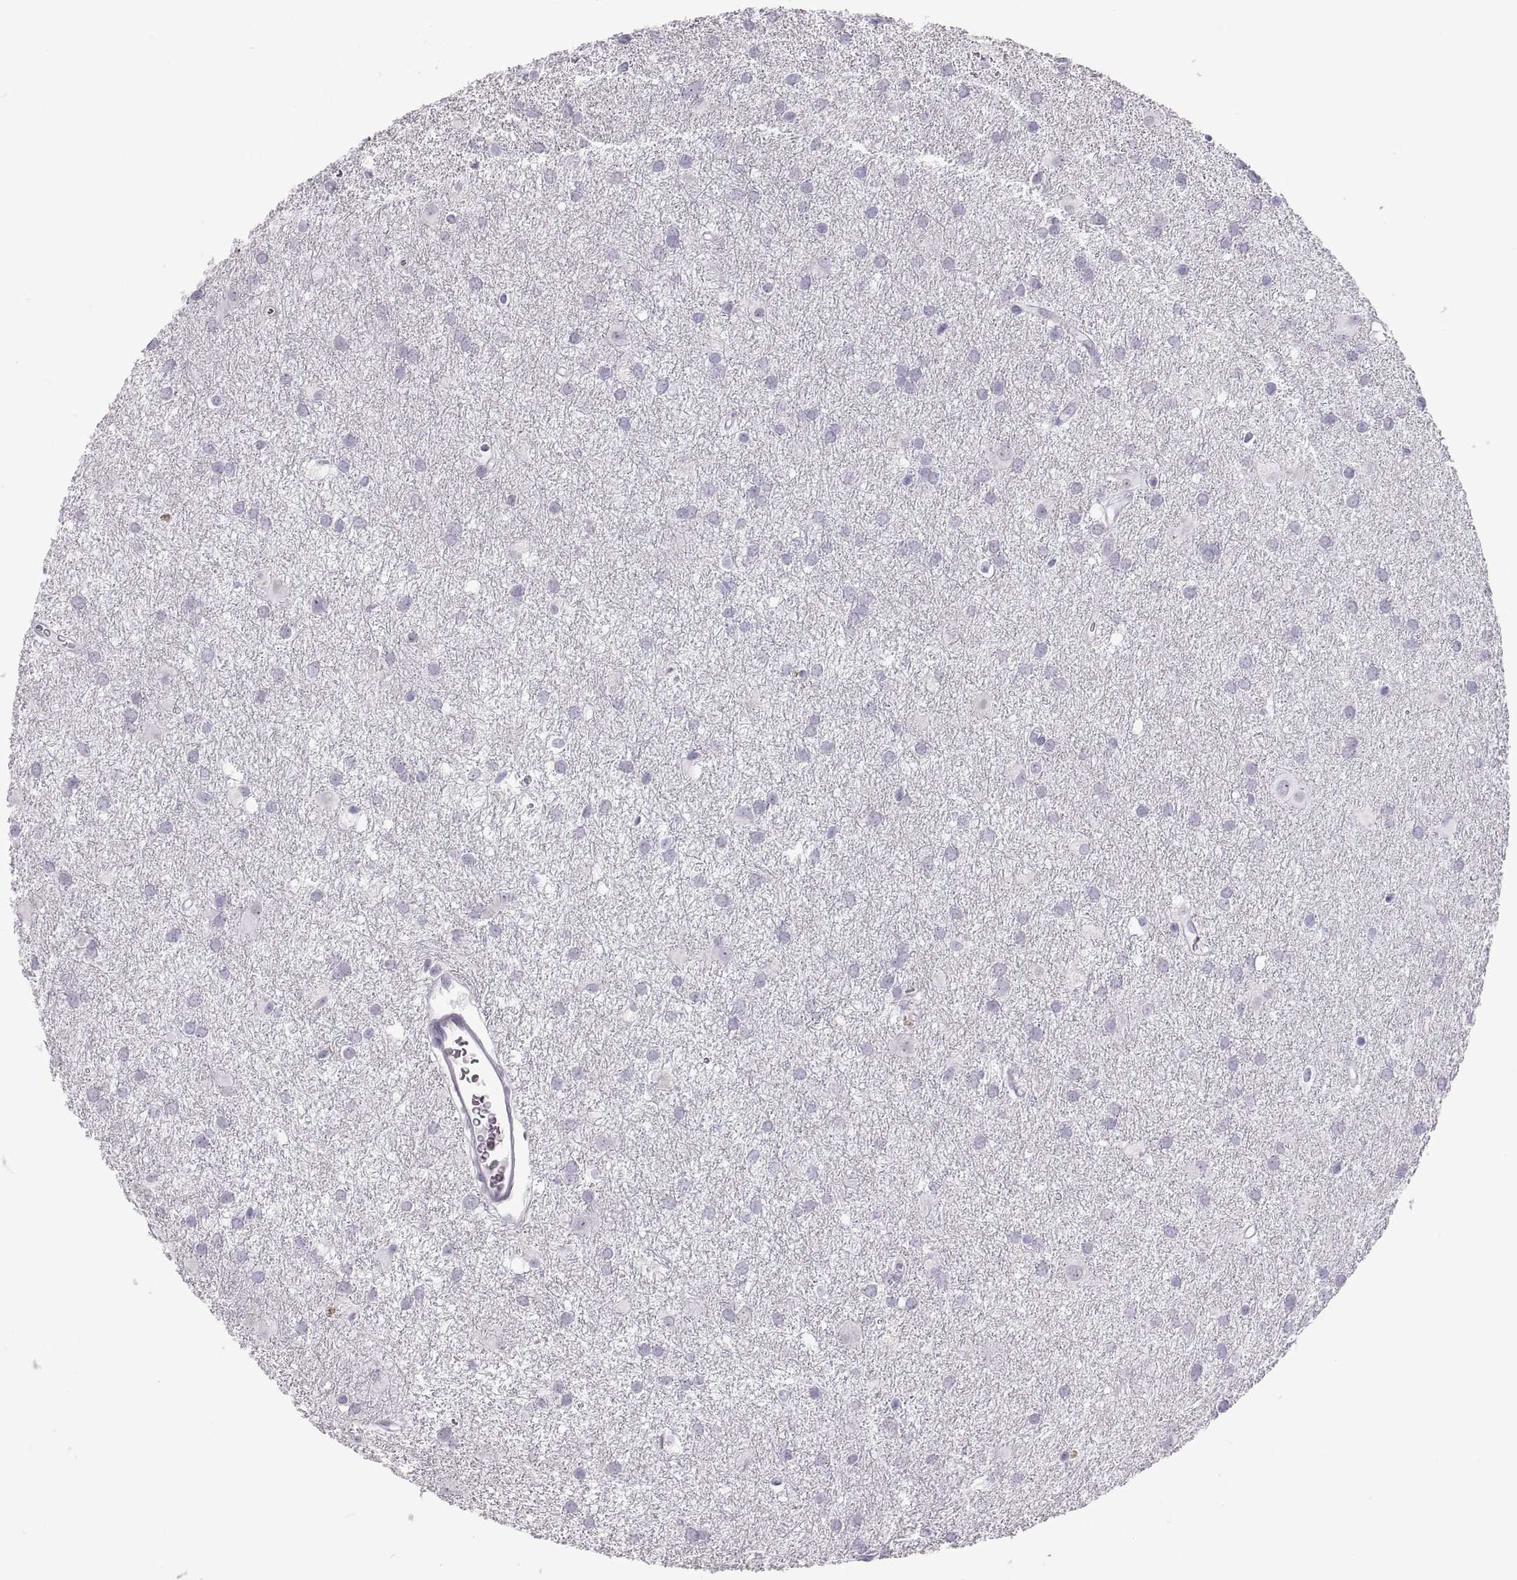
{"staining": {"intensity": "negative", "quantity": "none", "location": "none"}, "tissue": "glioma", "cell_type": "Tumor cells", "image_type": "cancer", "snomed": [{"axis": "morphology", "description": "Glioma, malignant, Low grade"}, {"axis": "topography", "description": "Brain"}], "caption": "Micrograph shows no protein positivity in tumor cells of malignant glioma (low-grade) tissue.", "gene": "QRICH2", "patient": {"sex": "male", "age": 58}}